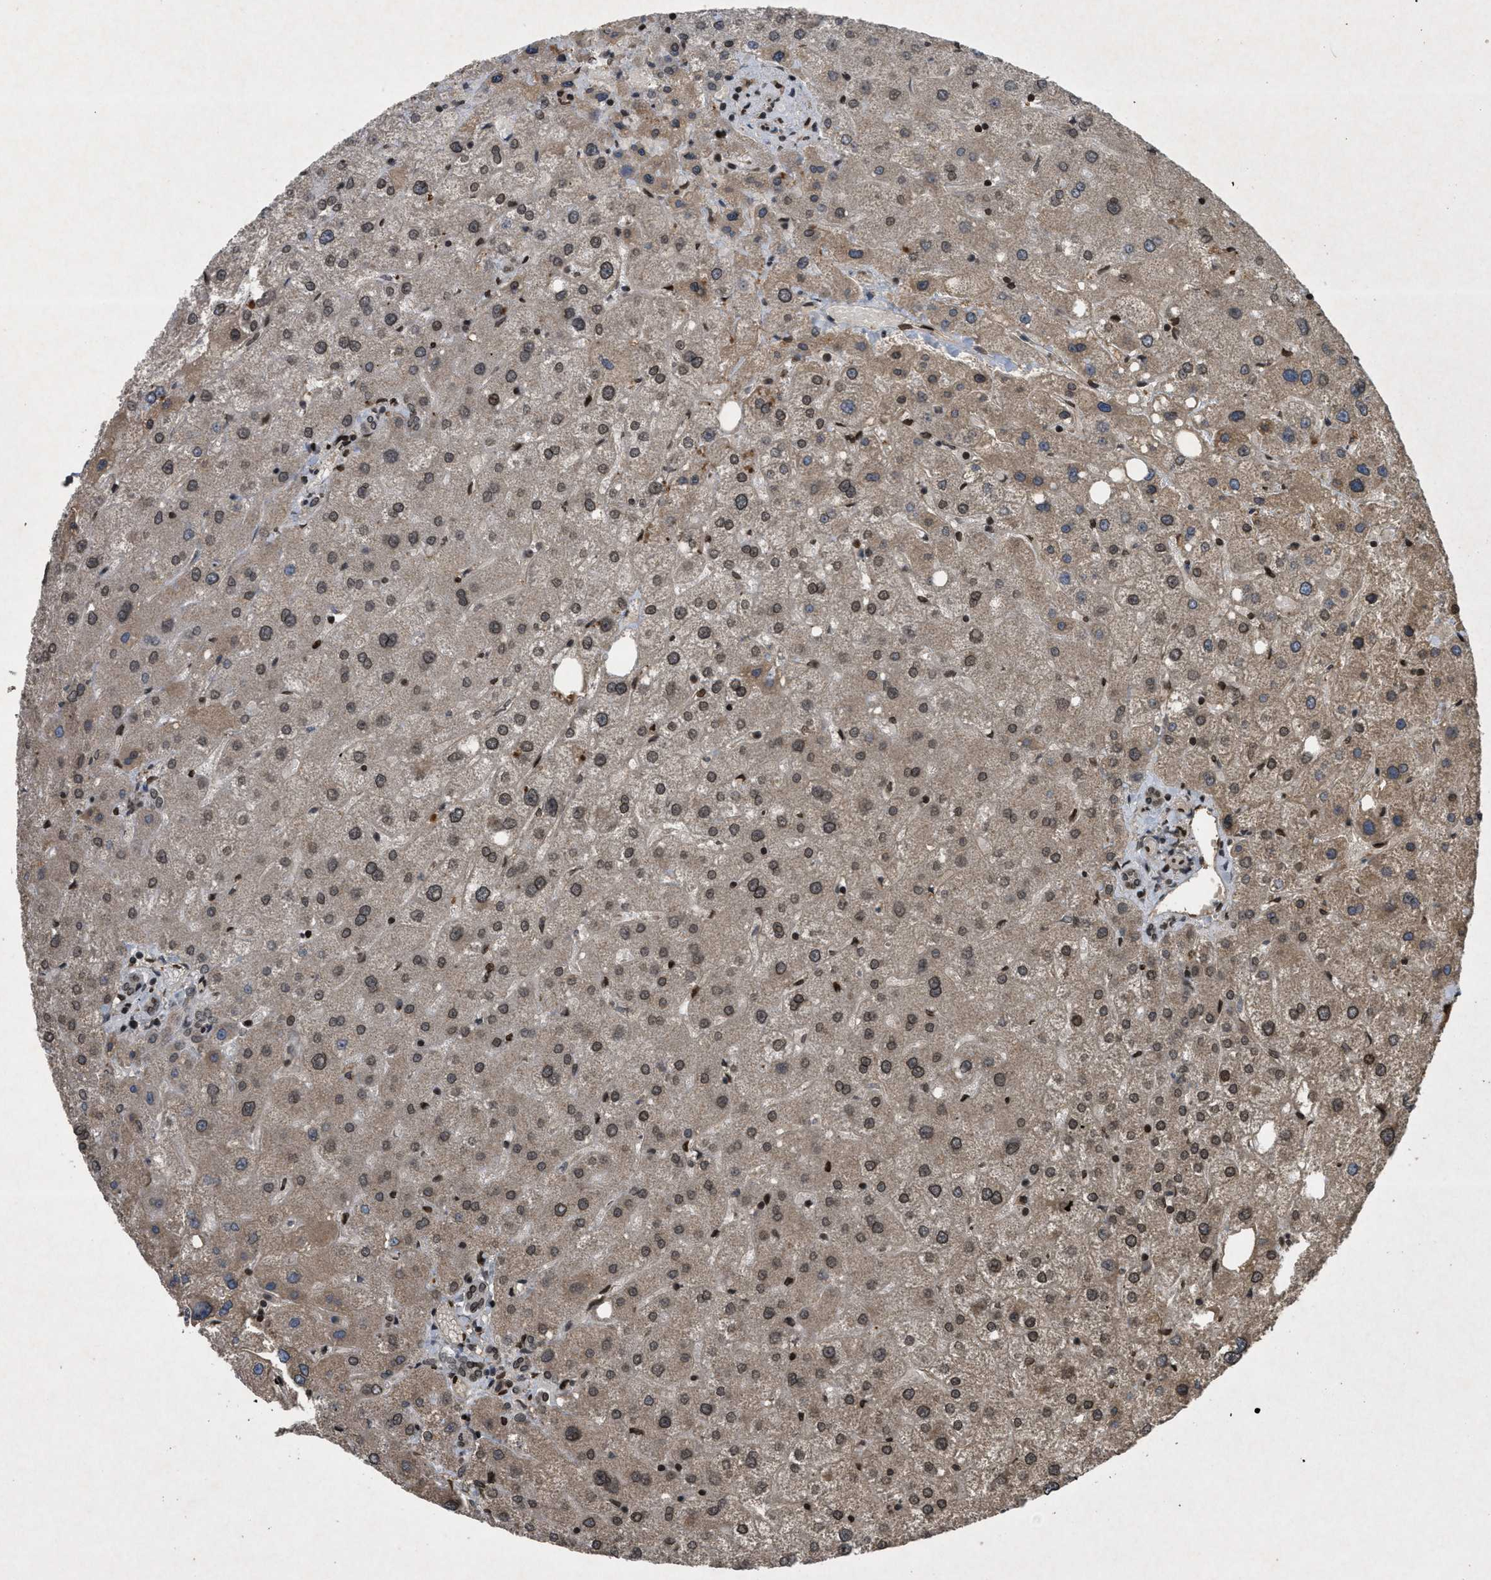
{"staining": {"intensity": "moderate", "quantity": ">75%", "location": "nuclear"}, "tissue": "liver", "cell_type": "Cholangiocytes", "image_type": "normal", "snomed": [{"axis": "morphology", "description": "Normal tissue, NOS"}, {"axis": "topography", "description": "Liver"}], "caption": "Moderate nuclear expression for a protein is identified in about >75% of cholangiocytes of normal liver using immunohistochemistry (IHC).", "gene": "CRY1", "patient": {"sex": "male", "age": 73}}